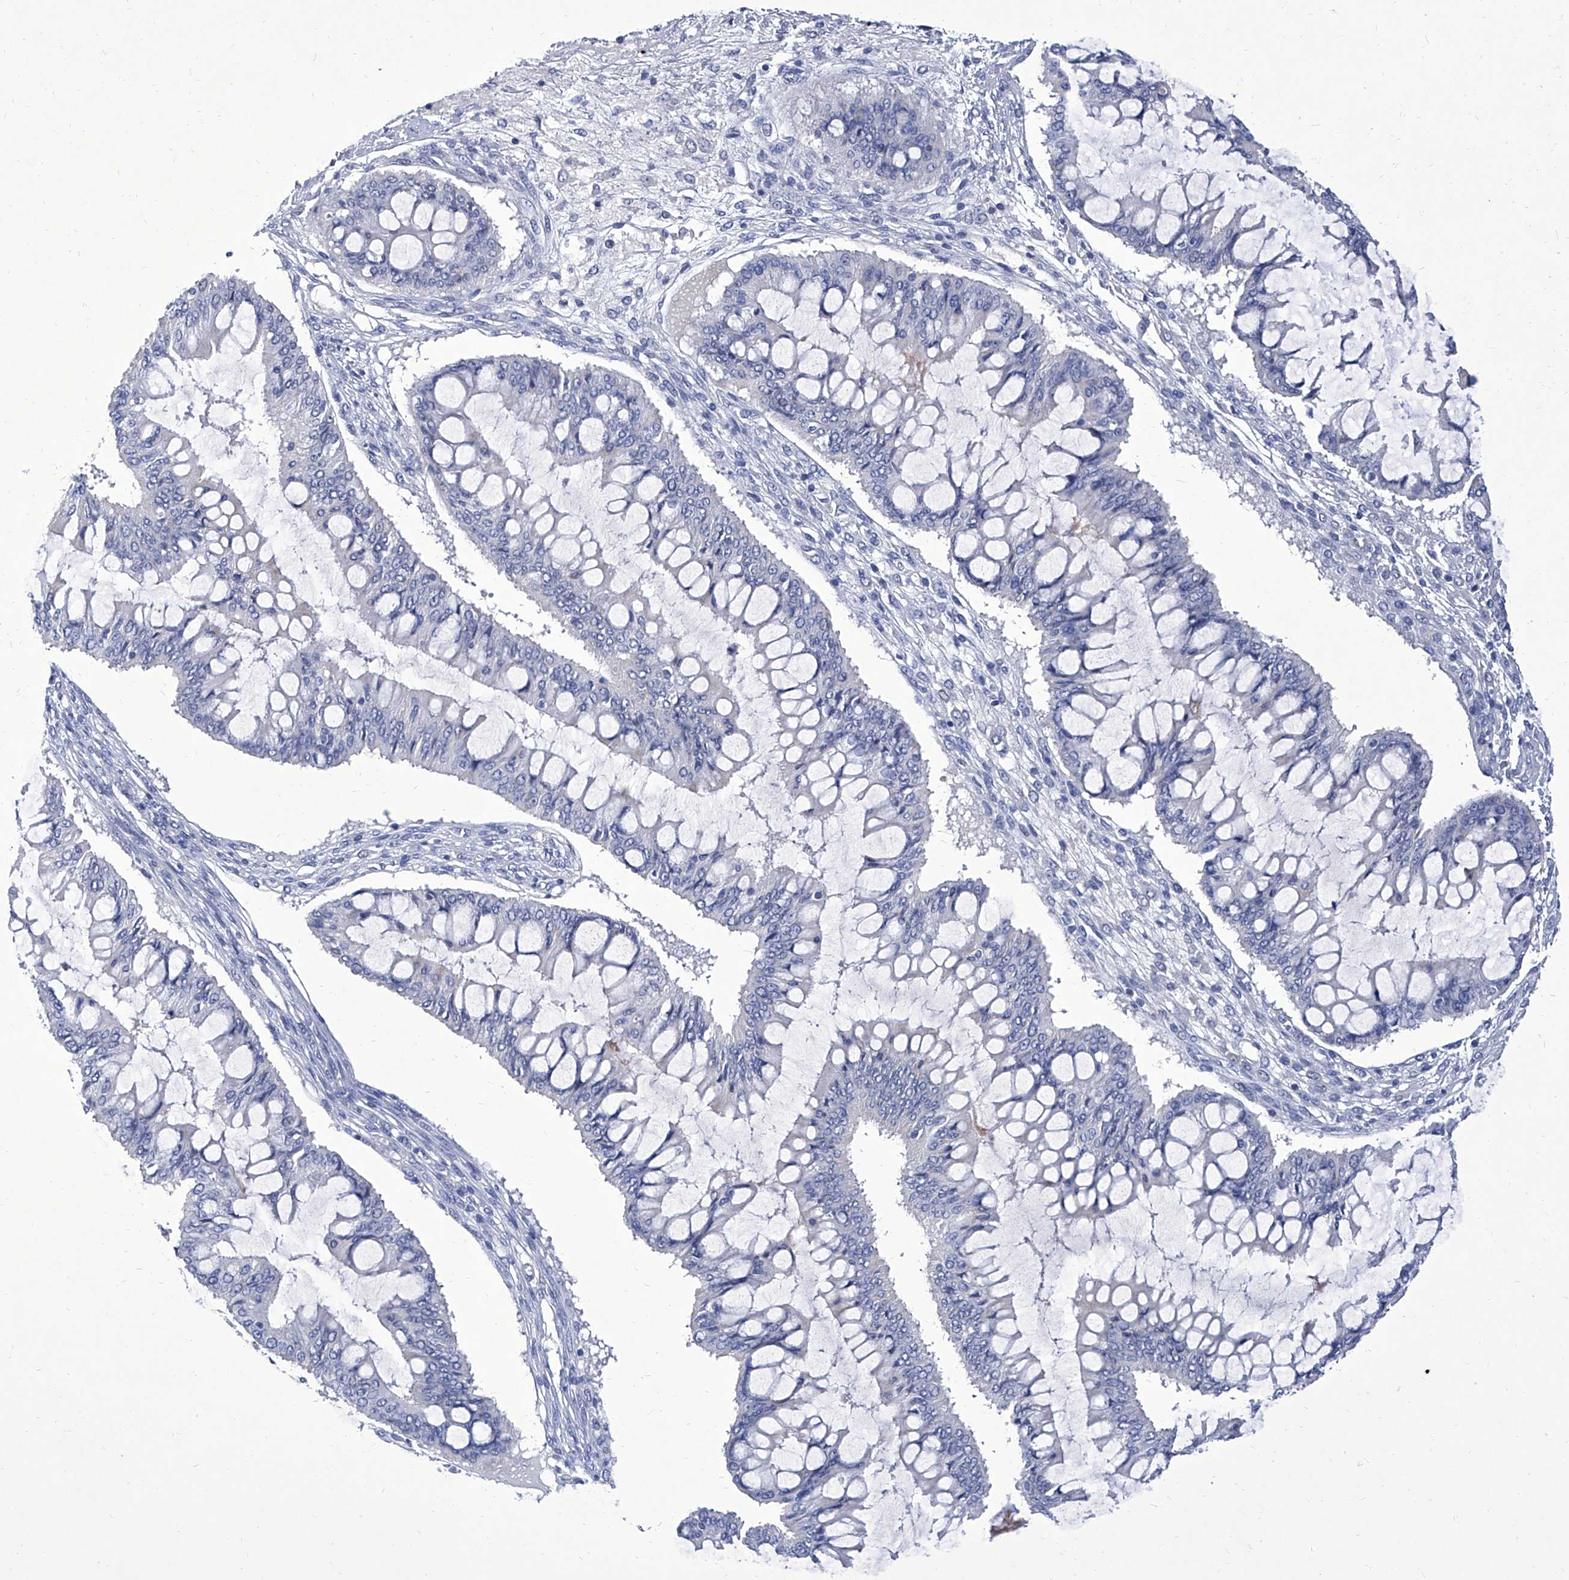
{"staining": {"intensity": "negative", "quantity": "none", "location": "none"}, "tissue": "ovarian cancer", "cell_type": "Tumor cells", "image_type": "cancer", "snomed": [{"axis": "morphology", "description": "Cystadenocarcinoma, mucinous, NOS"}, {"axis": "topography", "description": "Ovary"}], "caption": "High power microscopy histopathology image of an IHC photomicrograph of mucinous cystadenocarcinoma (ovarian), revealing no significant expression in tumor cells.", "gene": "IFNL2", "patient": {"sex": "female", "age": 73}}